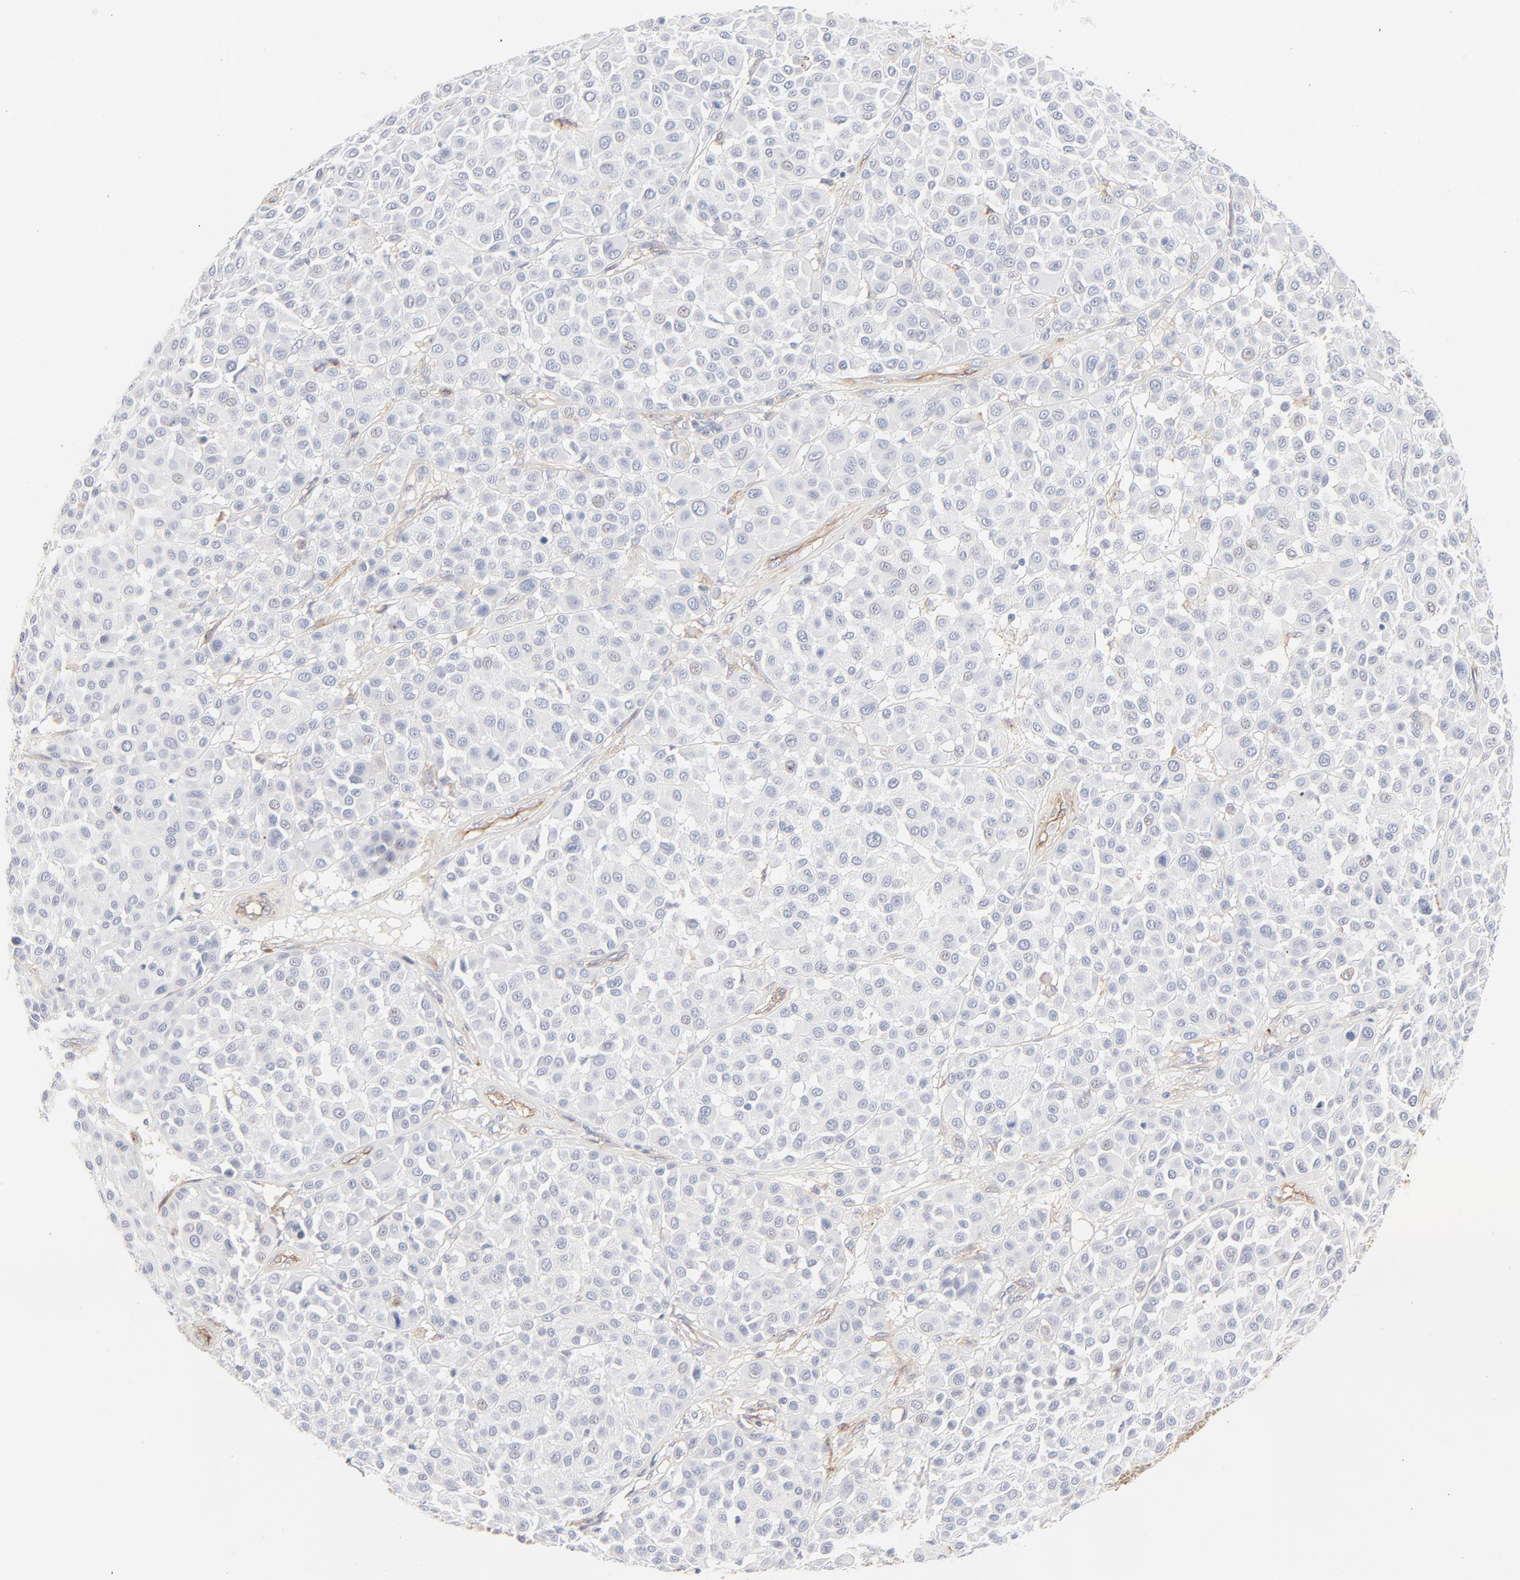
{"staining": {"intensity": "negative", "quantity": "none", "location": "none"}, "tissue": "melanoma", "cell_type": "Tumor cells", "image_type": "cancer", "snomed": [{"axis": "morphology", "description": "Malignant melanoma, Metastatic site"}, {"axis": "topography", "description": "Soft tissue"}], "caption": "A high-resolution image shows IHC staining of melanoma, which displays no significant positivity in tumor cells. Brightfield microscopy of immunohistochemistry stained with DAB (brown) and hematoxylin (blue), captured at high magnification.", "gene": "ITGA5", "patient": {"sex": "male", "age": 41}}